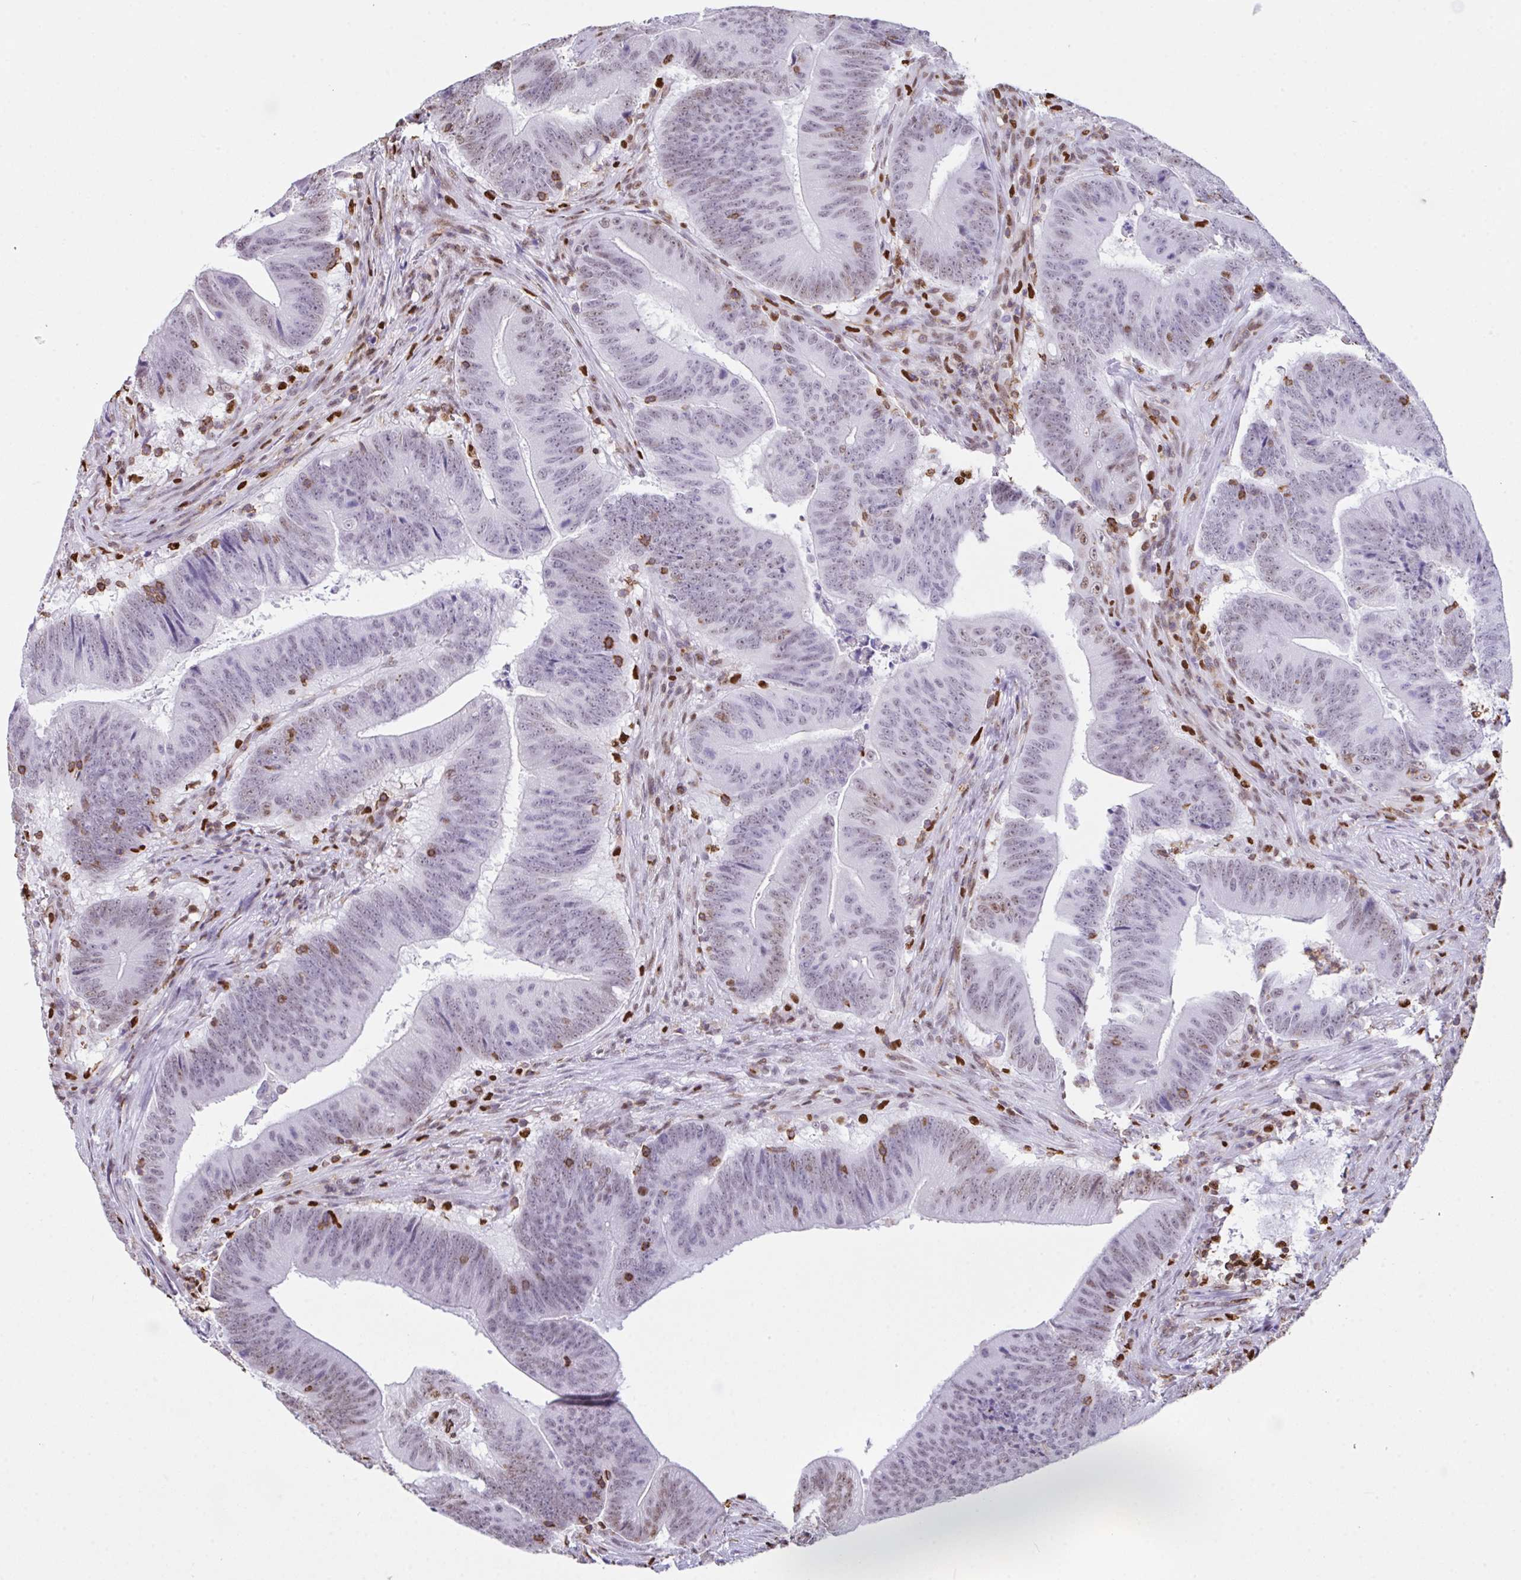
{"staining": {"intensity": "weak", "quantity": "25%-75%", "location": "nuclear"}, "tissue": "colorectal cancer", "cell_type": "Tumor cells", "image_type": "cancer", "snomed": [{"axis": "morphology", "description": "Adenocarcinoma, NOS"}, {"axis": "topography", "description": "Colon"}], "caption": "Colorectal cancer (adenocarcinoma) stained for a protein (brown) shows weak nuclear positive expression in about 25%-75% of tumor cells.", "gene": "BTBD10", "patient": {"sex": "female", "age": 87}}